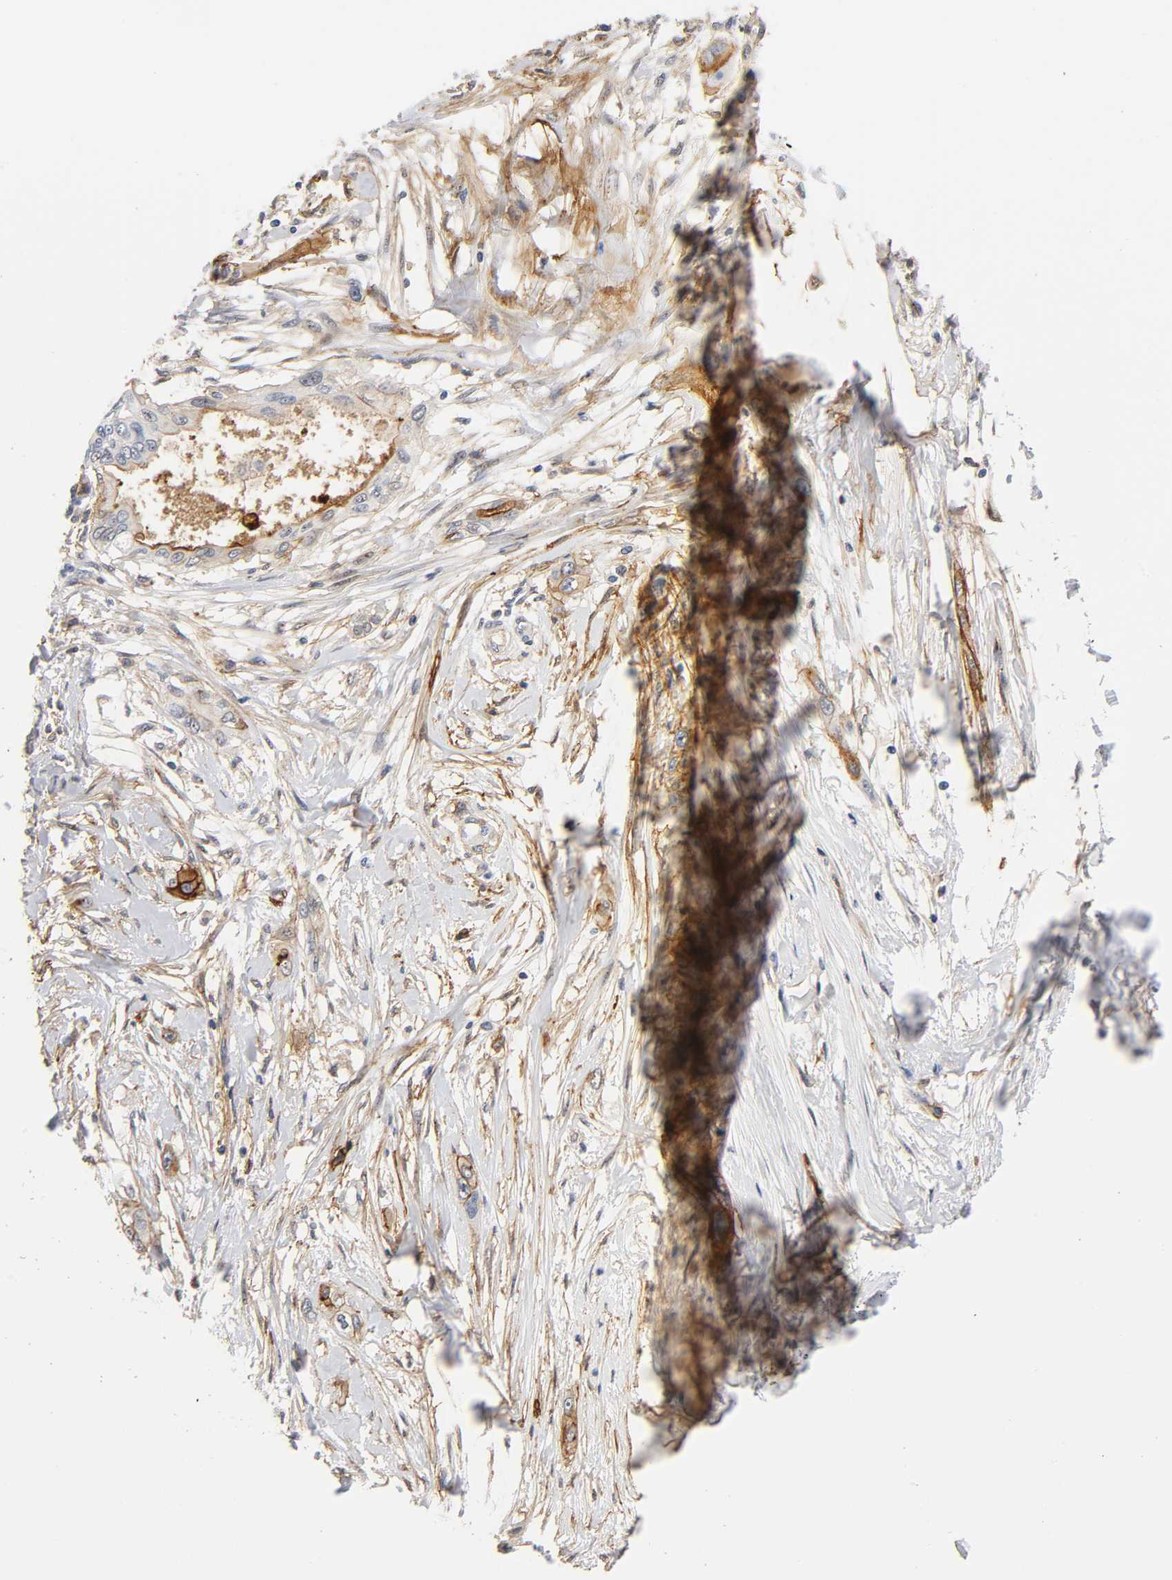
{"staining": {"intensity": "moderate", "quantity": "<25%", "location": "cytoplasmic/membranous"}, "tissue": "pancreatic cancer", "cell_type": "Tumor cells", "image_type": "cancer", "snomed": [{"axis": "morphology", "description": "Adenocarcinoma, NOS"}, {"axis": "topography", "description": "Pancreas"}], "caption": "Moderate cytoplasmic/membranous protein expression is present in about <25% of tumor cells in pancreatic cancer (adenocarcinoma).", "gene": "ICAM1", "patient": {"sex": "female", "age": 60}}